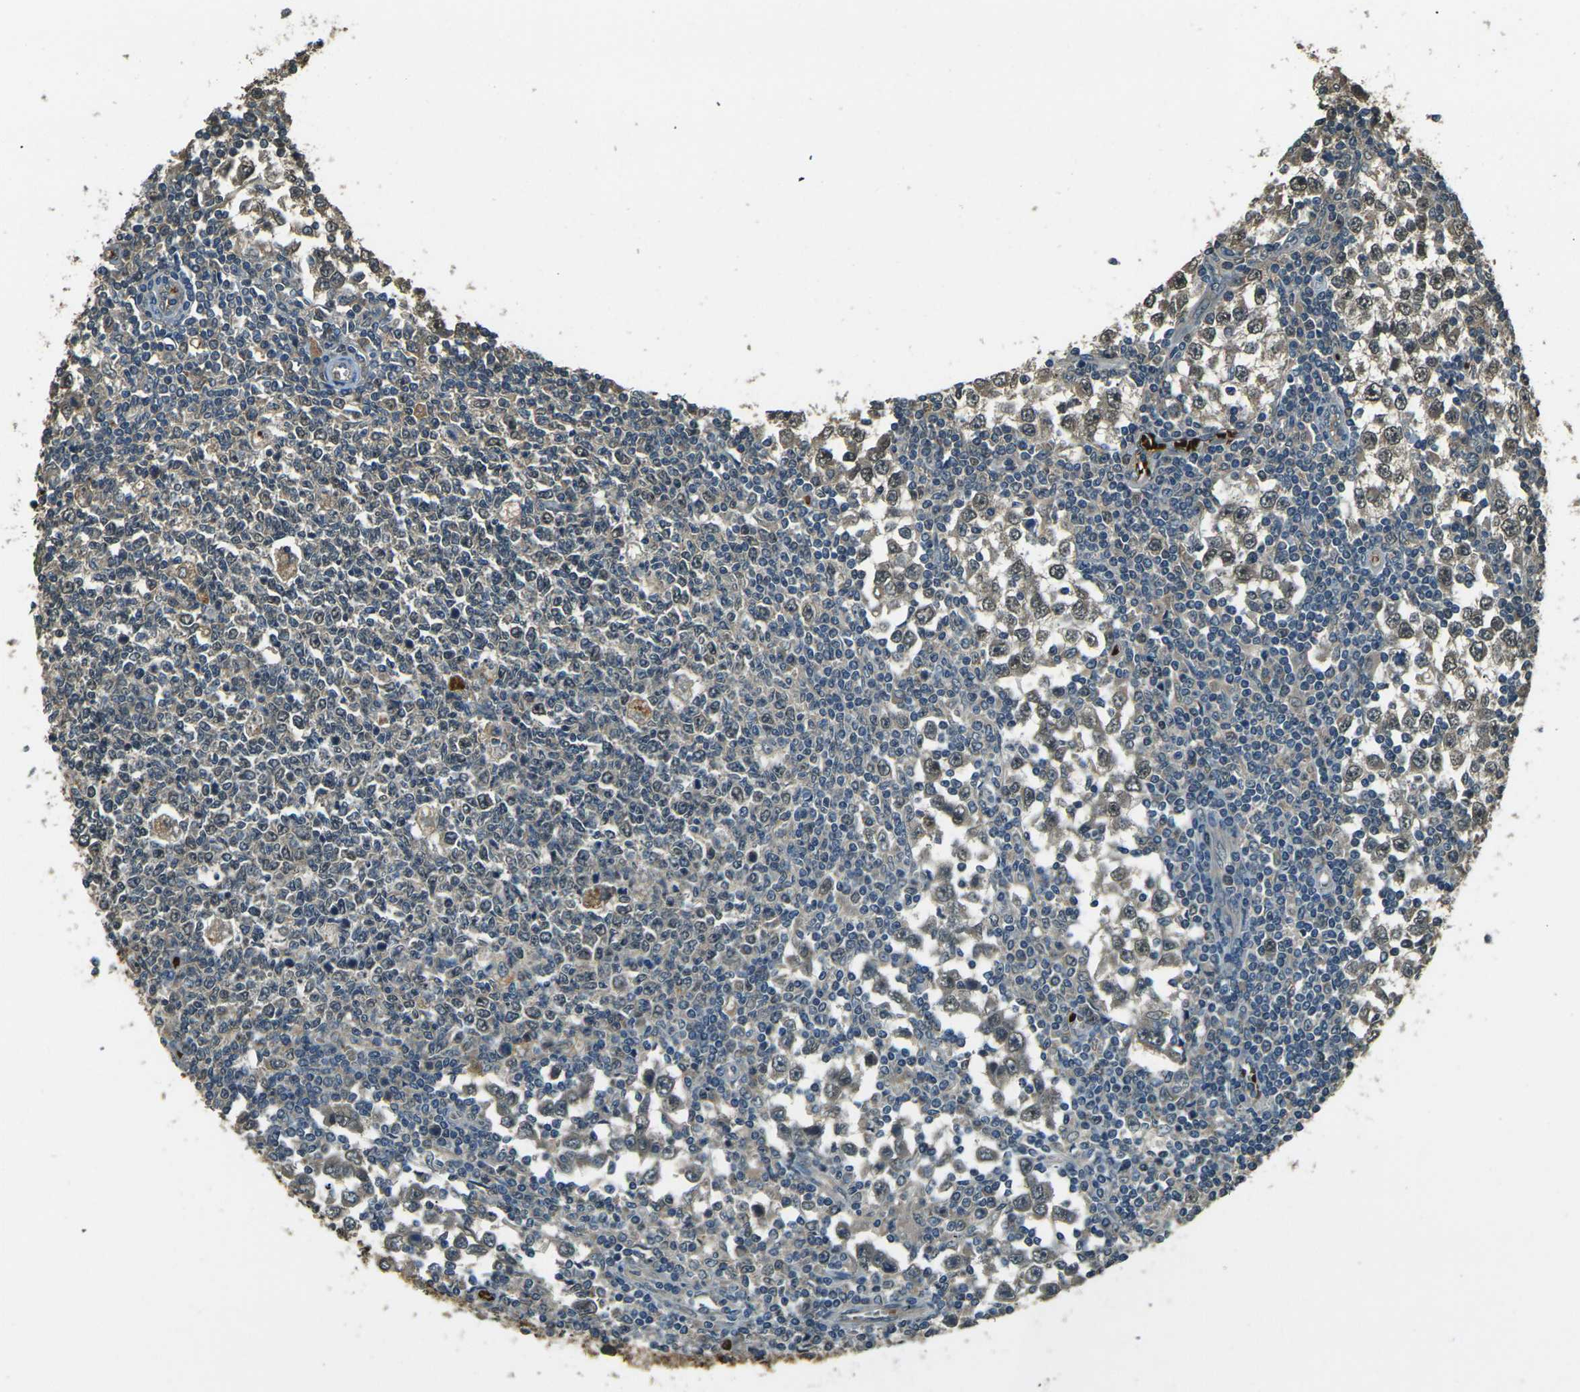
{"staining": {"intensity": "weak", "quantity": ">75%", "location": "cytoplasmic/membranous,nuclear"}, "tissue": "testis cancer", "cell_type": "Tumor cells", "image_type": "cancer", "snomed": [{"axis": "morphology", "description": "Seminoma, NOS"}, {"axis": "topography", "description": "Testis"}], "caption": "The immunohistochemical stain highlights weak cytoplasmic/membranous and nuclear positivity in tumor cells of testis cancer tissue. The staining is performed using DAB (3,3'-diaminobenzidine) brown chromogen to label protein expression. The nuclei are counter-stained blue using hematoxylin.", "gene": "TOR1A", "patient": {"sex": "male", "age": 65}}